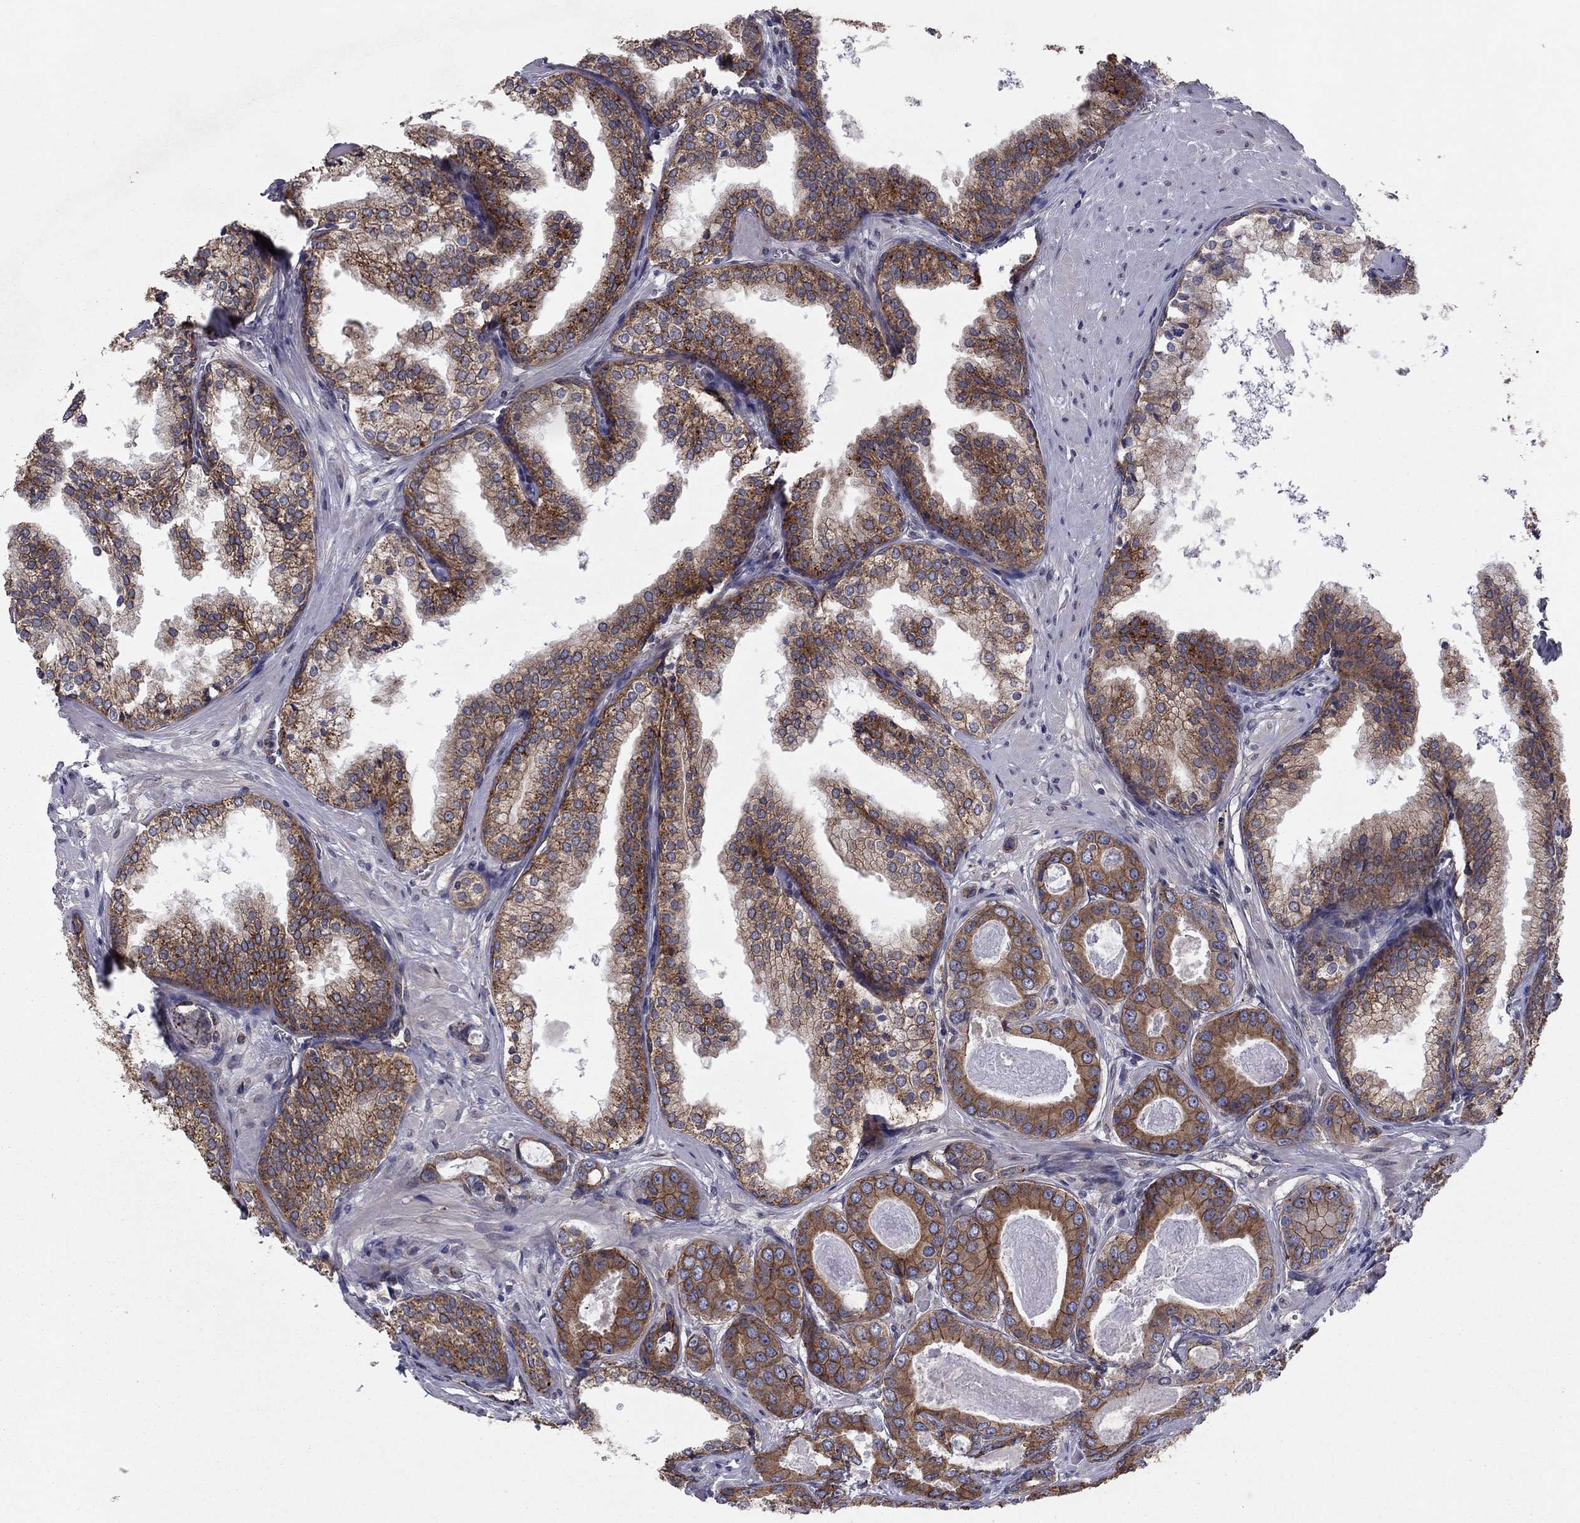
{"staining": {"intensity": "strong", "quantity": ">75%", "location": "cytoplasmic/membranous"}, "tissue": "prostate cancer", "cell_type": "Tumor cells", "image_type": "cancer", "snomed": [{"axis": "morphology", "description": "Adenocarcinoma, NOS"}, {"axis": "topography", "description": "Prostate"}], "caption": "Protein staining of prostate cancer tissue displays strong cytoplasmic/membranous staining in approximately >75% of tumor cells.", "gene": "YIF1A", "patient": {"sex": "male", "age": 61}}